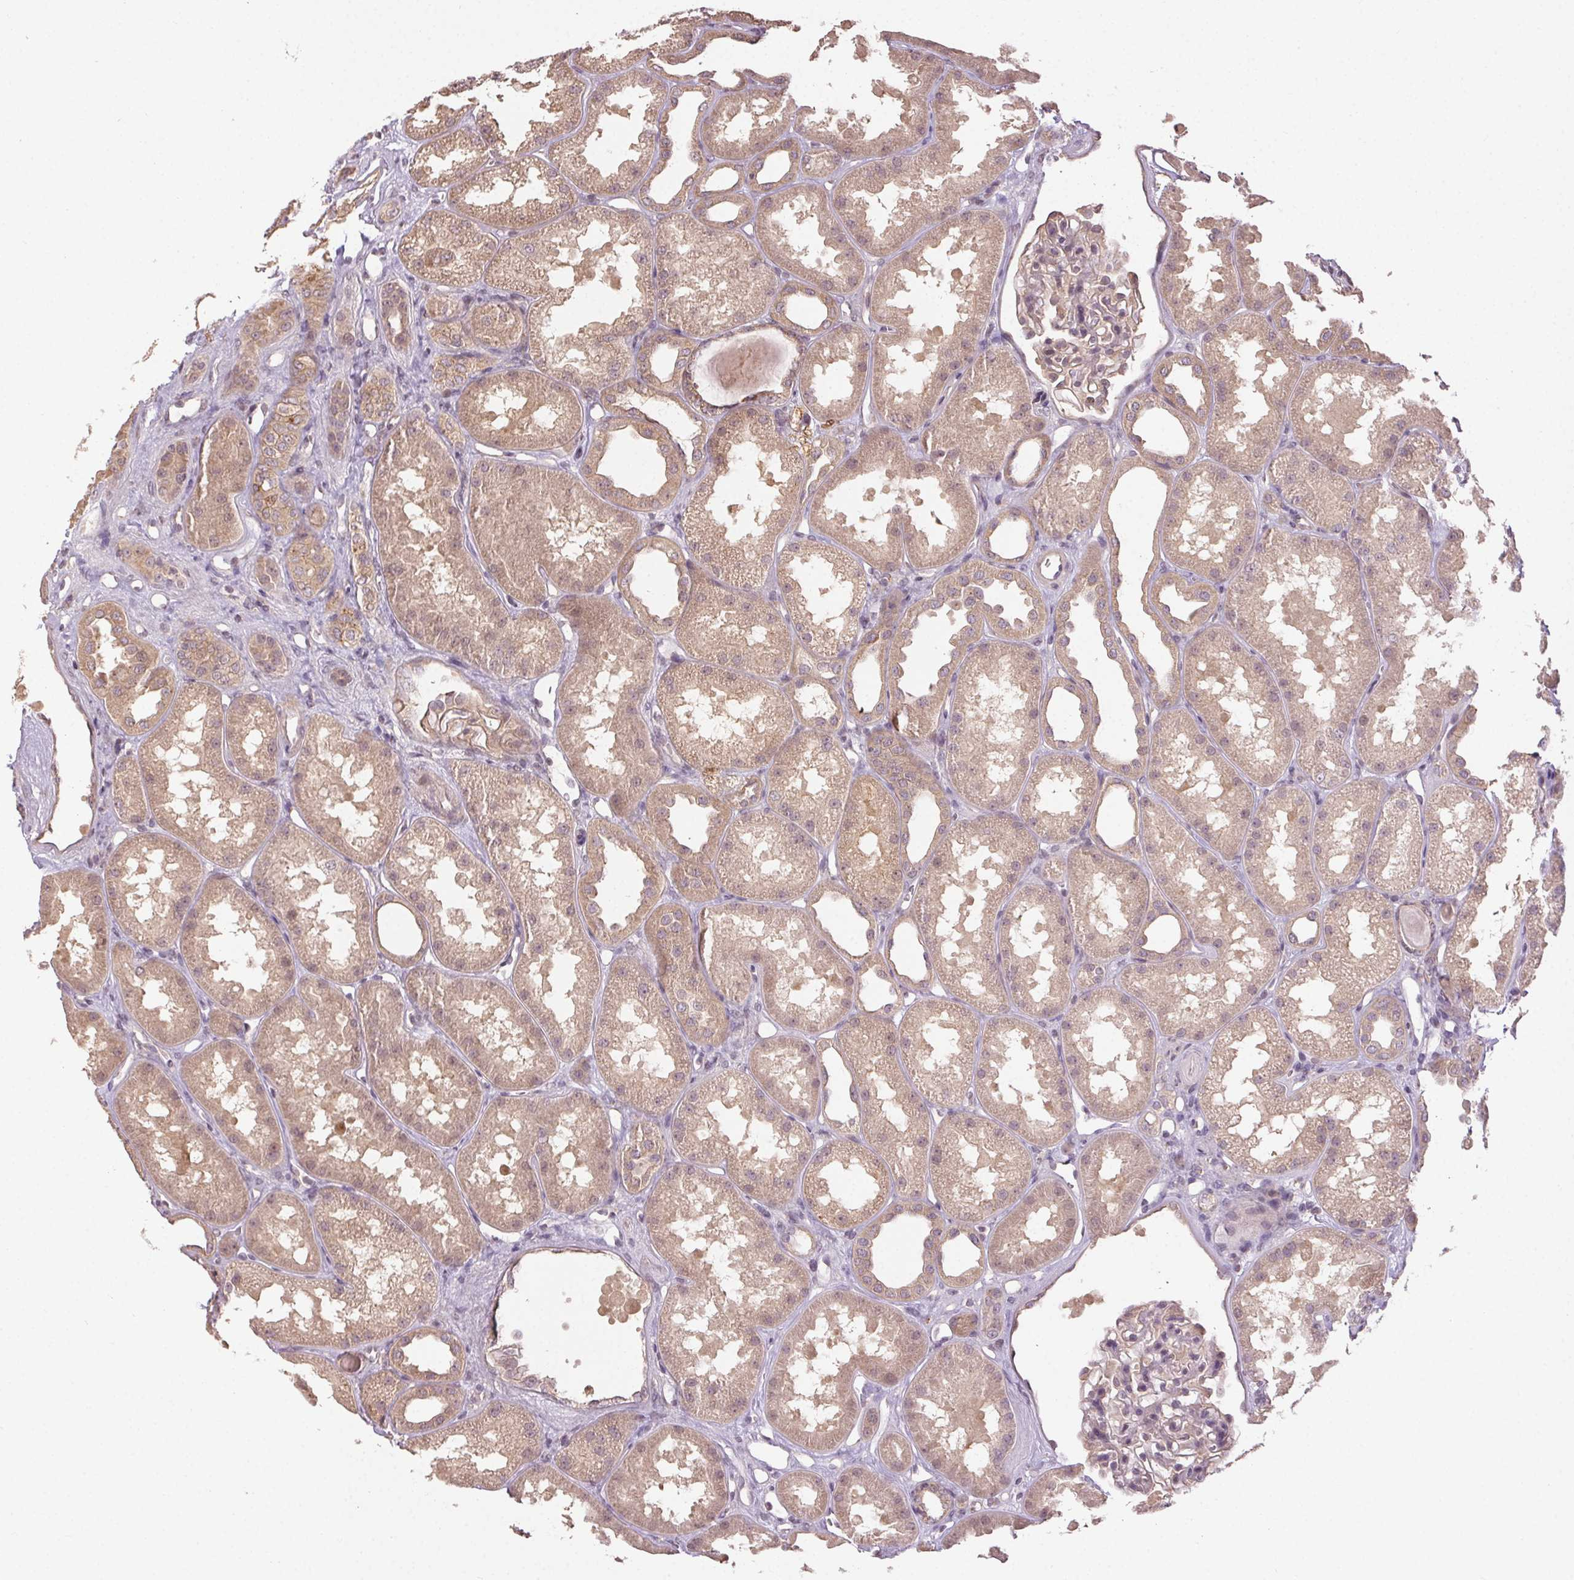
{"staining": {"intensity": "weak", "quantity": "25%-75%", "location": "cytoplasmic/membranous"}, "tissue": "kidney", "cell_type": "Cells in glomeruli", "image_type": "normal", "snomed": [{"axis": "morphology", "description": "Normal tissue, NOS"}, {"axis": "topography", "description": "Kidney"}], "caption": "Immunohistochemistry (IHC) (DAB) staining of normal human kidney demonstrates weak cytoplasmic/membranous protein staining in approximately 25%-75% of cells in glomeruli. The protein of interest is stained brown, and the nuclei are stained in blue (DAB IHC with brightfield microscopy, high magnification).", "gene": "ATP1B3", "patient": {"sex": "male", "age": 61}}